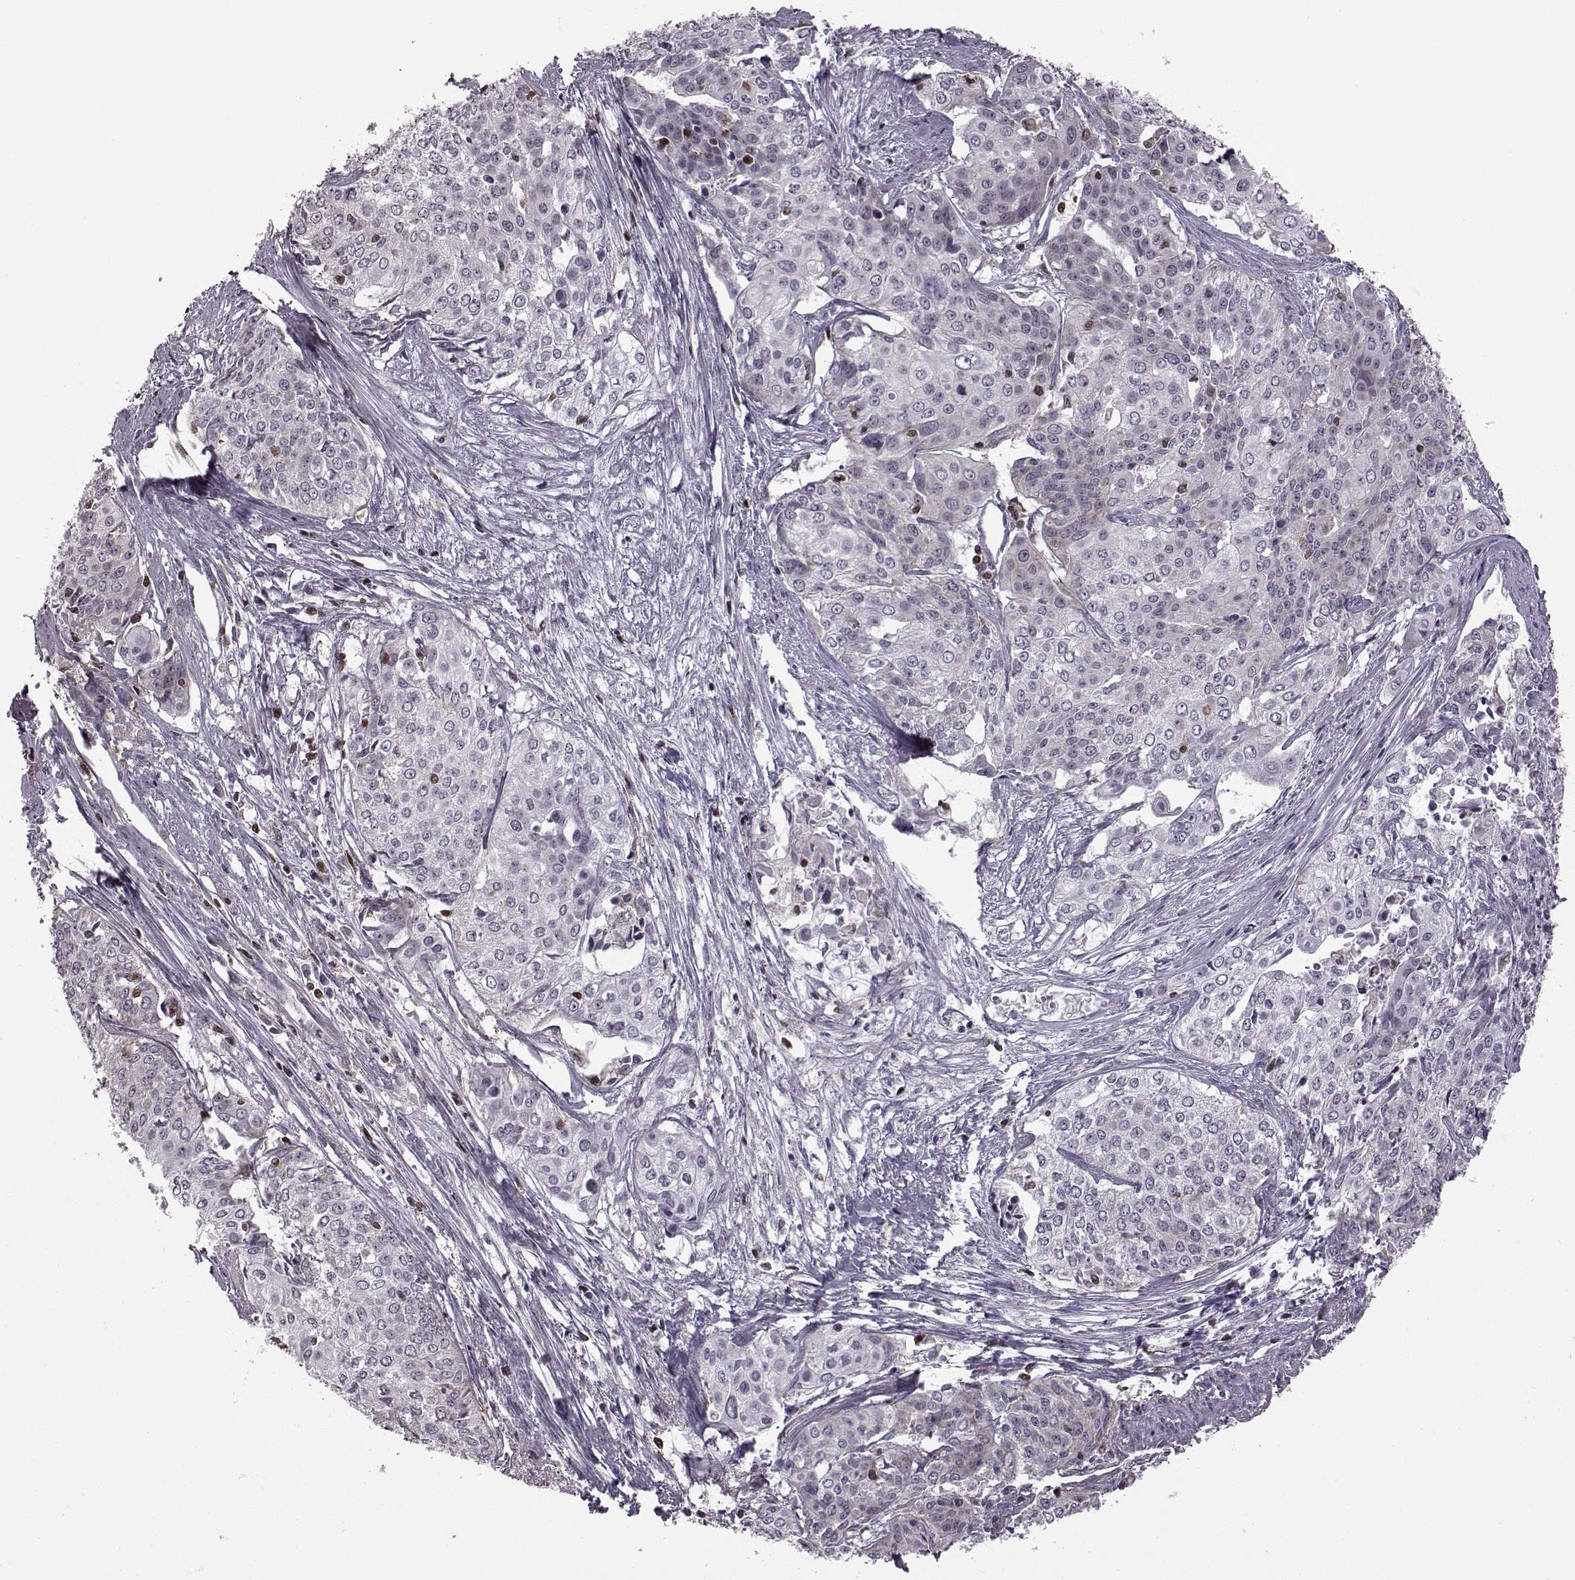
{"staining": {"intensity": "negative", "quantity": "none", "location": "none"}, "tissue": "cervical cancer", "cell_type": "Tumor cells", "image_type": "cancer", "snomed": [{"axis": "morphology", "description": "Squamous cell carcinoma, NOS"}, {"axis": "topography", "description": "Cervix"}], "caption": "DAB (3,3'-diaminobenzidine) immunohistochemical staining of human cervical cancer (squamous cell carcinoma) shows no significant staining in tumor cells.", "gene": "DOK2", "patient": {"sex": "female", "age": 39}}